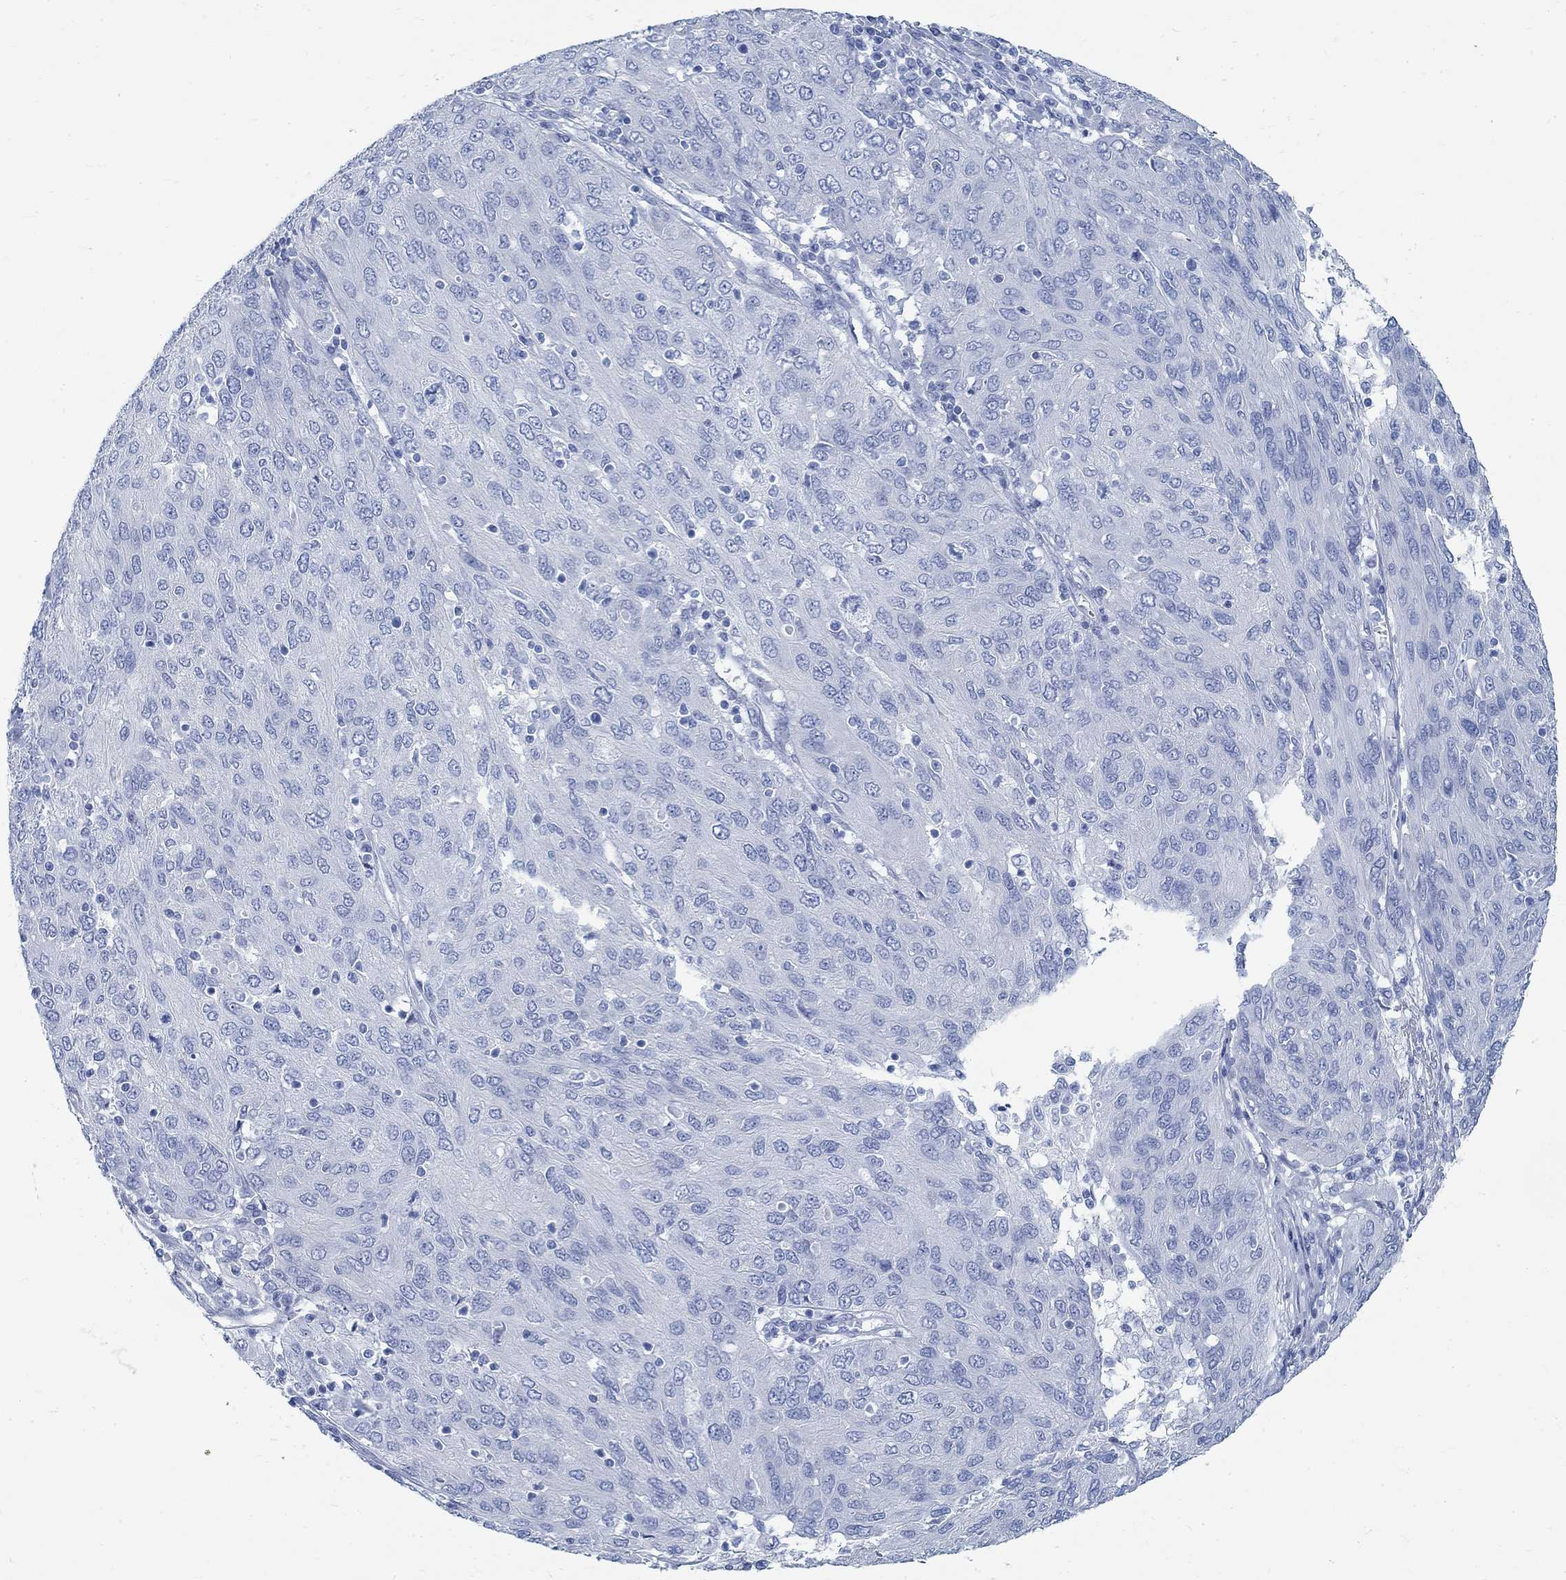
{"staining": {"intensity": "negative", "quantity": "none", "location": "none"}, "tissue": "ovarian cancer", "cell_type": "Tumor cells", "image_type": "cancer", "snomed": [{"axis": "morphology", "description": "Carcinoma, endometroid"}, {"axis": "topography", "description": "Ovary"}], "caption": "Ovarian endometroid carcinoma was stained to show a protein in brown. There is no significant staining in tumor cells. The staining was performed using DAB to visualize the protein expression in brown, while the nuclei were stained in blue with hematoxylin (Magnification: 20x).", "gene": "RBM20", "patient": {"sex": "female", "age": 50}}